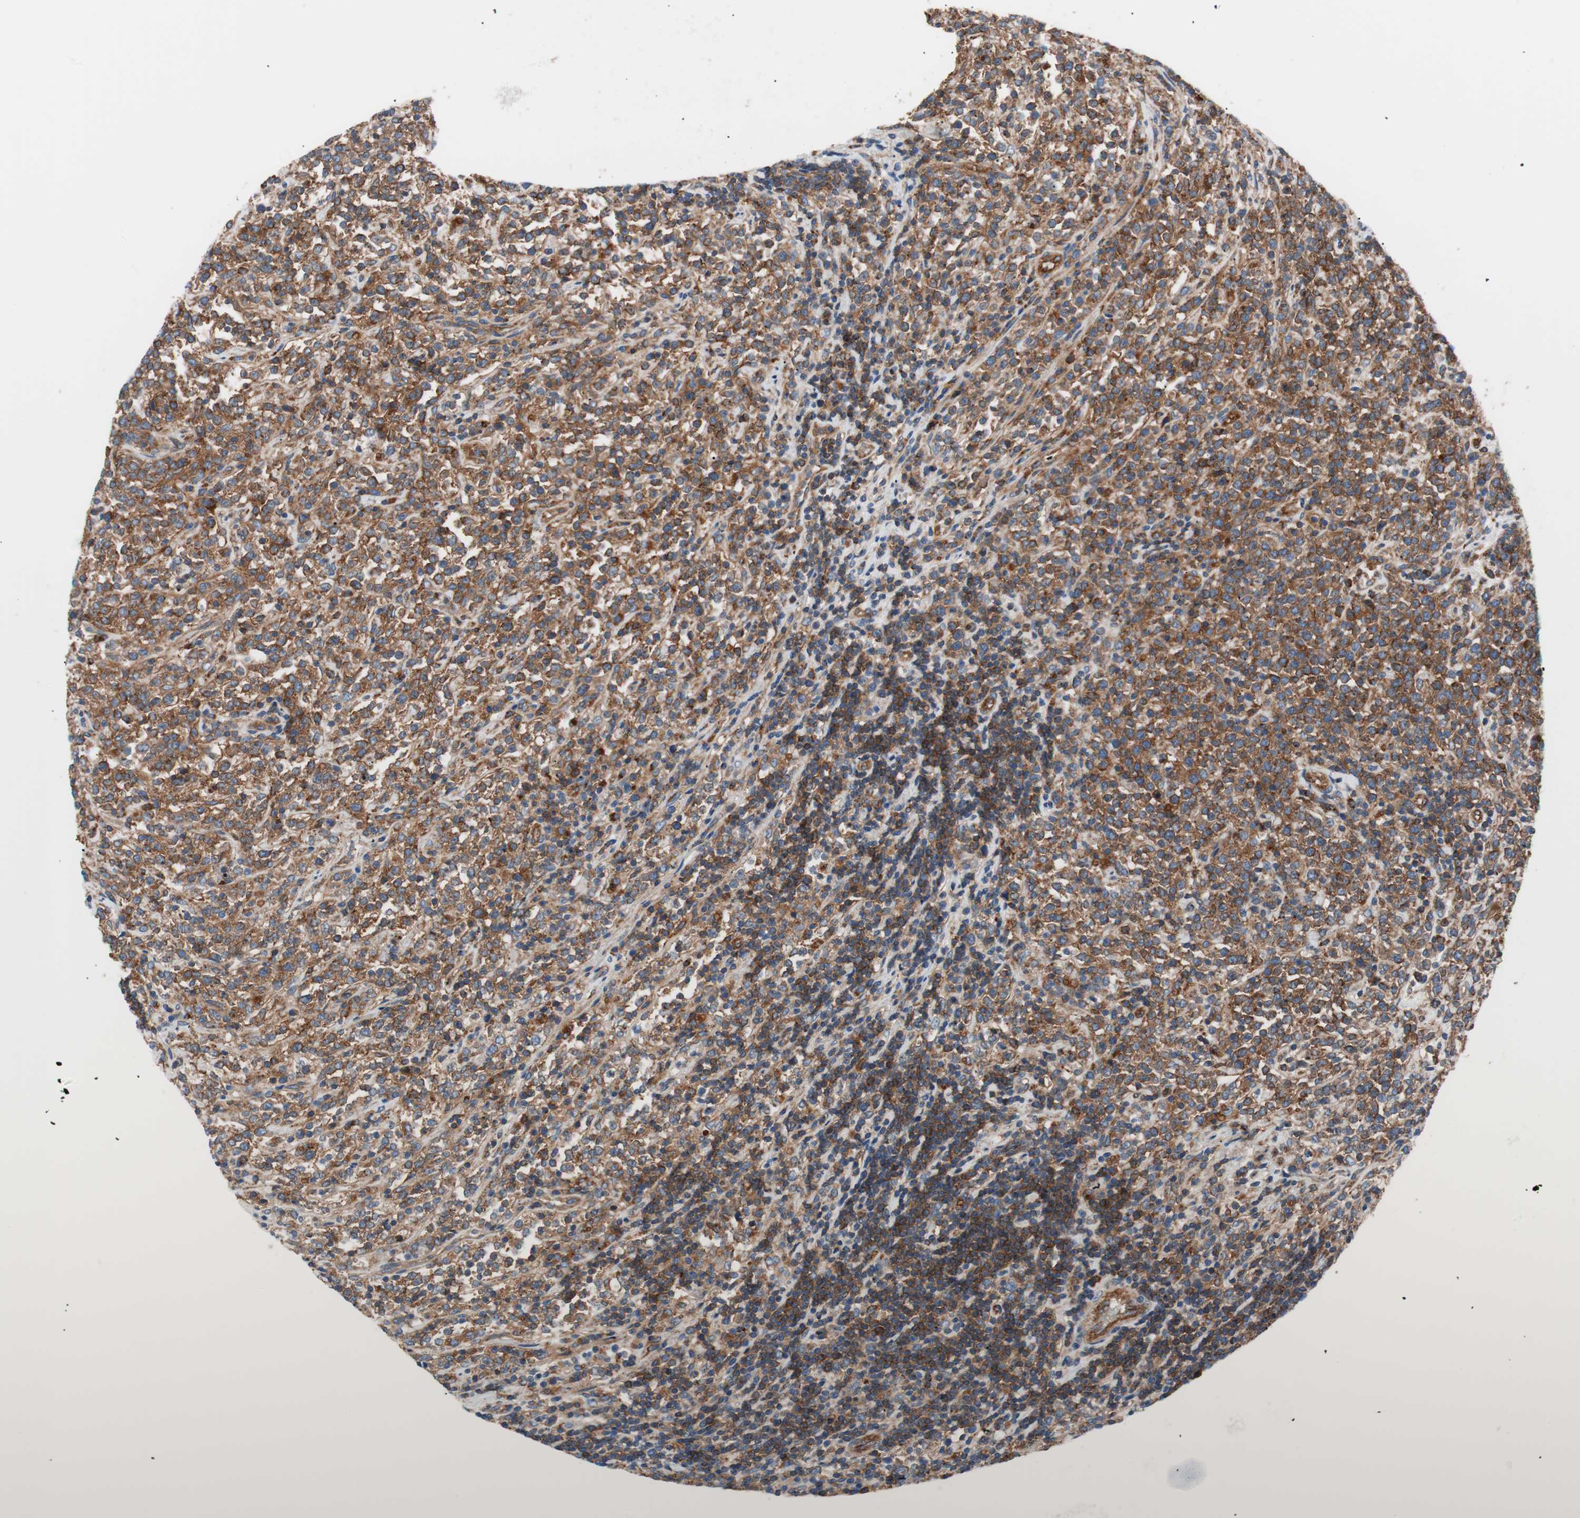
{"staining": {"intensity": "strong", "quantity": ">75%", "location": "cytoplasmic/membranous"}, "tissue": "lymphoma", "cell_type": "Tumor cells", "image_type": "cancer", "snomed": [{"axis": "morphology", "description": "Malignant lymphoma, non-Hodgkin's type, High grade"}, {"axis": "topography", "description": "Soft tissue"}], "caption": "Protein staining of lymphoma tissue exhibits strong cytoplasmic/membranous staining in about >75% of tumor cells.", "gene": "FLOT2", "patient": {"sex": "male", "age": 18}}